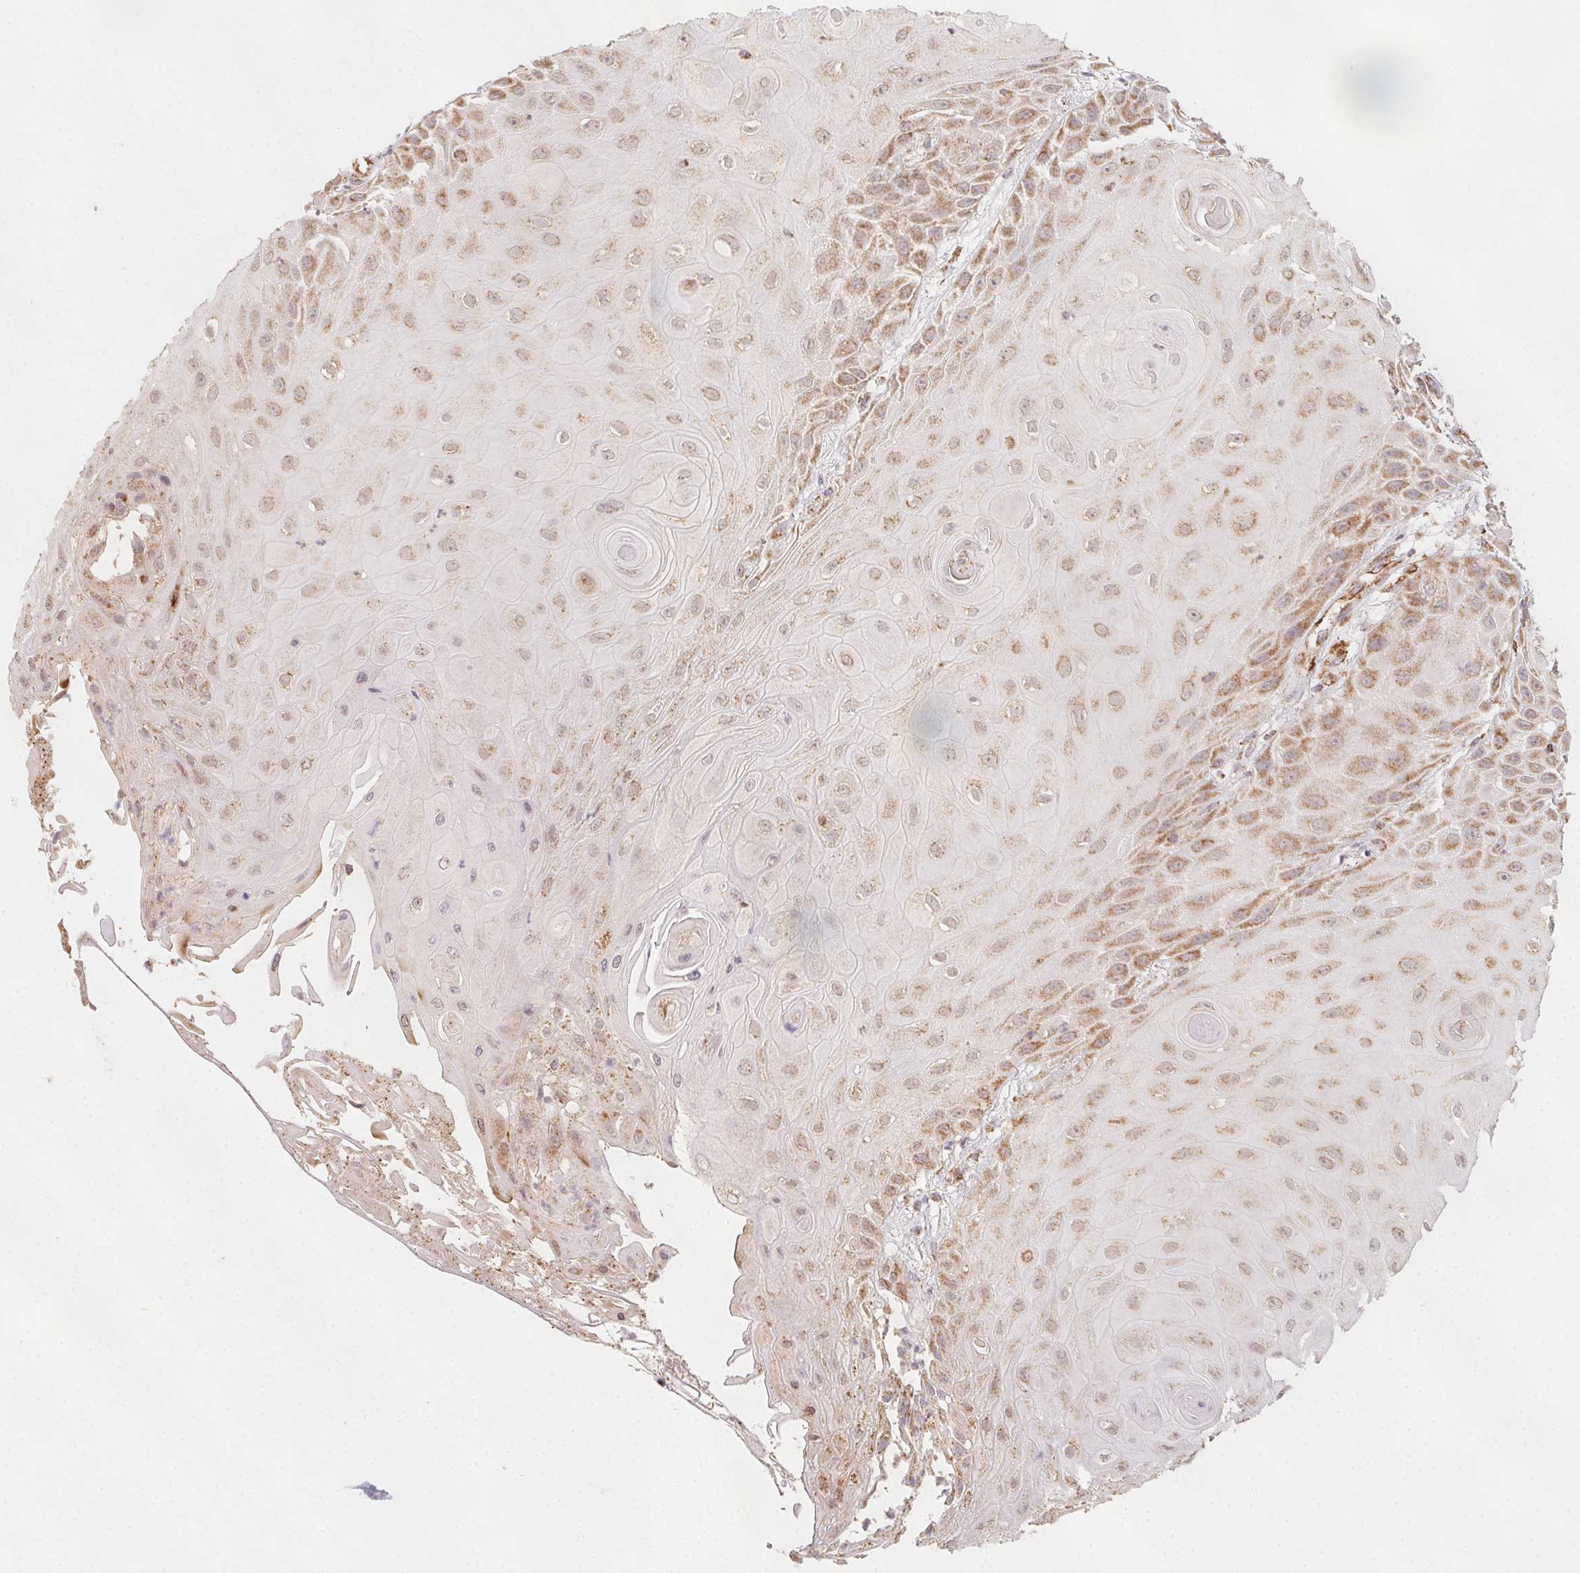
{"staining": {"intensity": "moderate", "quantity": ">75%", "location": "cytoplasmic/membranous"}, "tissue": "skin cancer", "cell_type": "Tumor cells", "image_type": "cancer", "snomed": [{"axis": "morphology", "description": "Squamous cell carcinoma, NOS"}, {"axis": "topography", "description": "Skin"}], "caption": "A histopathology image of human squamous cell carcinoma (skin) stained for a protein shows moderate cytoplasmic/membranous brown staining in tumor cells.", "gene": "NDUFS6", "patient": {"sex": "male", "age": 62}}